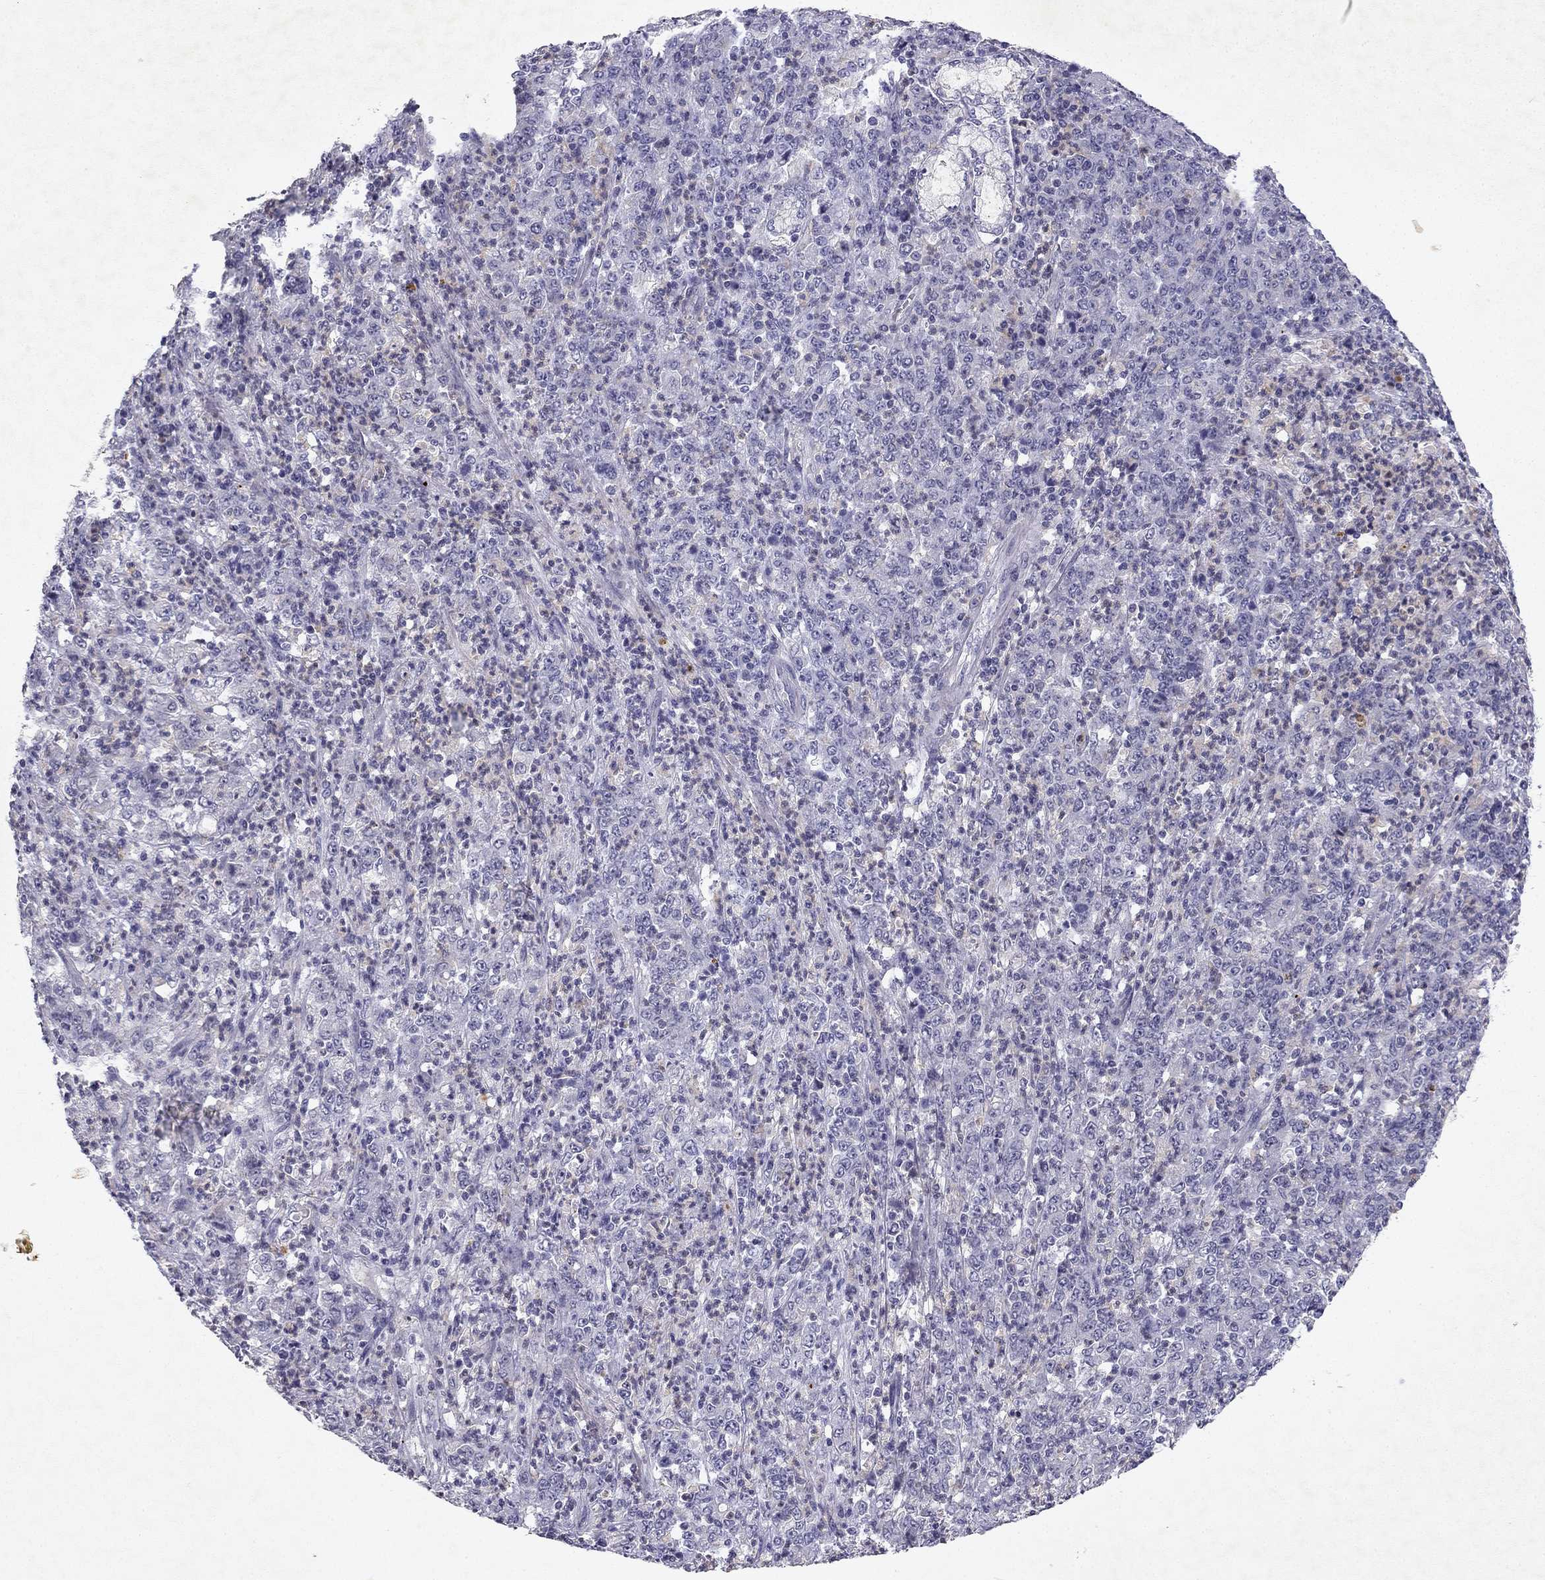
{"staining": {"intensity": "negative", "quantity": "none", "location": "none"}, "tissue": "stomach cancer", "cell_type": "Tumor cells", "image_type": "cancer", "snomed": [{"axis": "morphology", "description": "Adenocarcinoma, NOS"}, {"axis": "topography", "description": "Stomach, lower"}], "caption": "An immunohistochemistry (IHC) histopathology image of stomach cancer (adenocarcinoma) is shown. There is no staining in tumor cells of stomach cancer (adenocarcinoma).", "gene": "SLC6A4", "patient": {"sex": "female", "age": 71}}